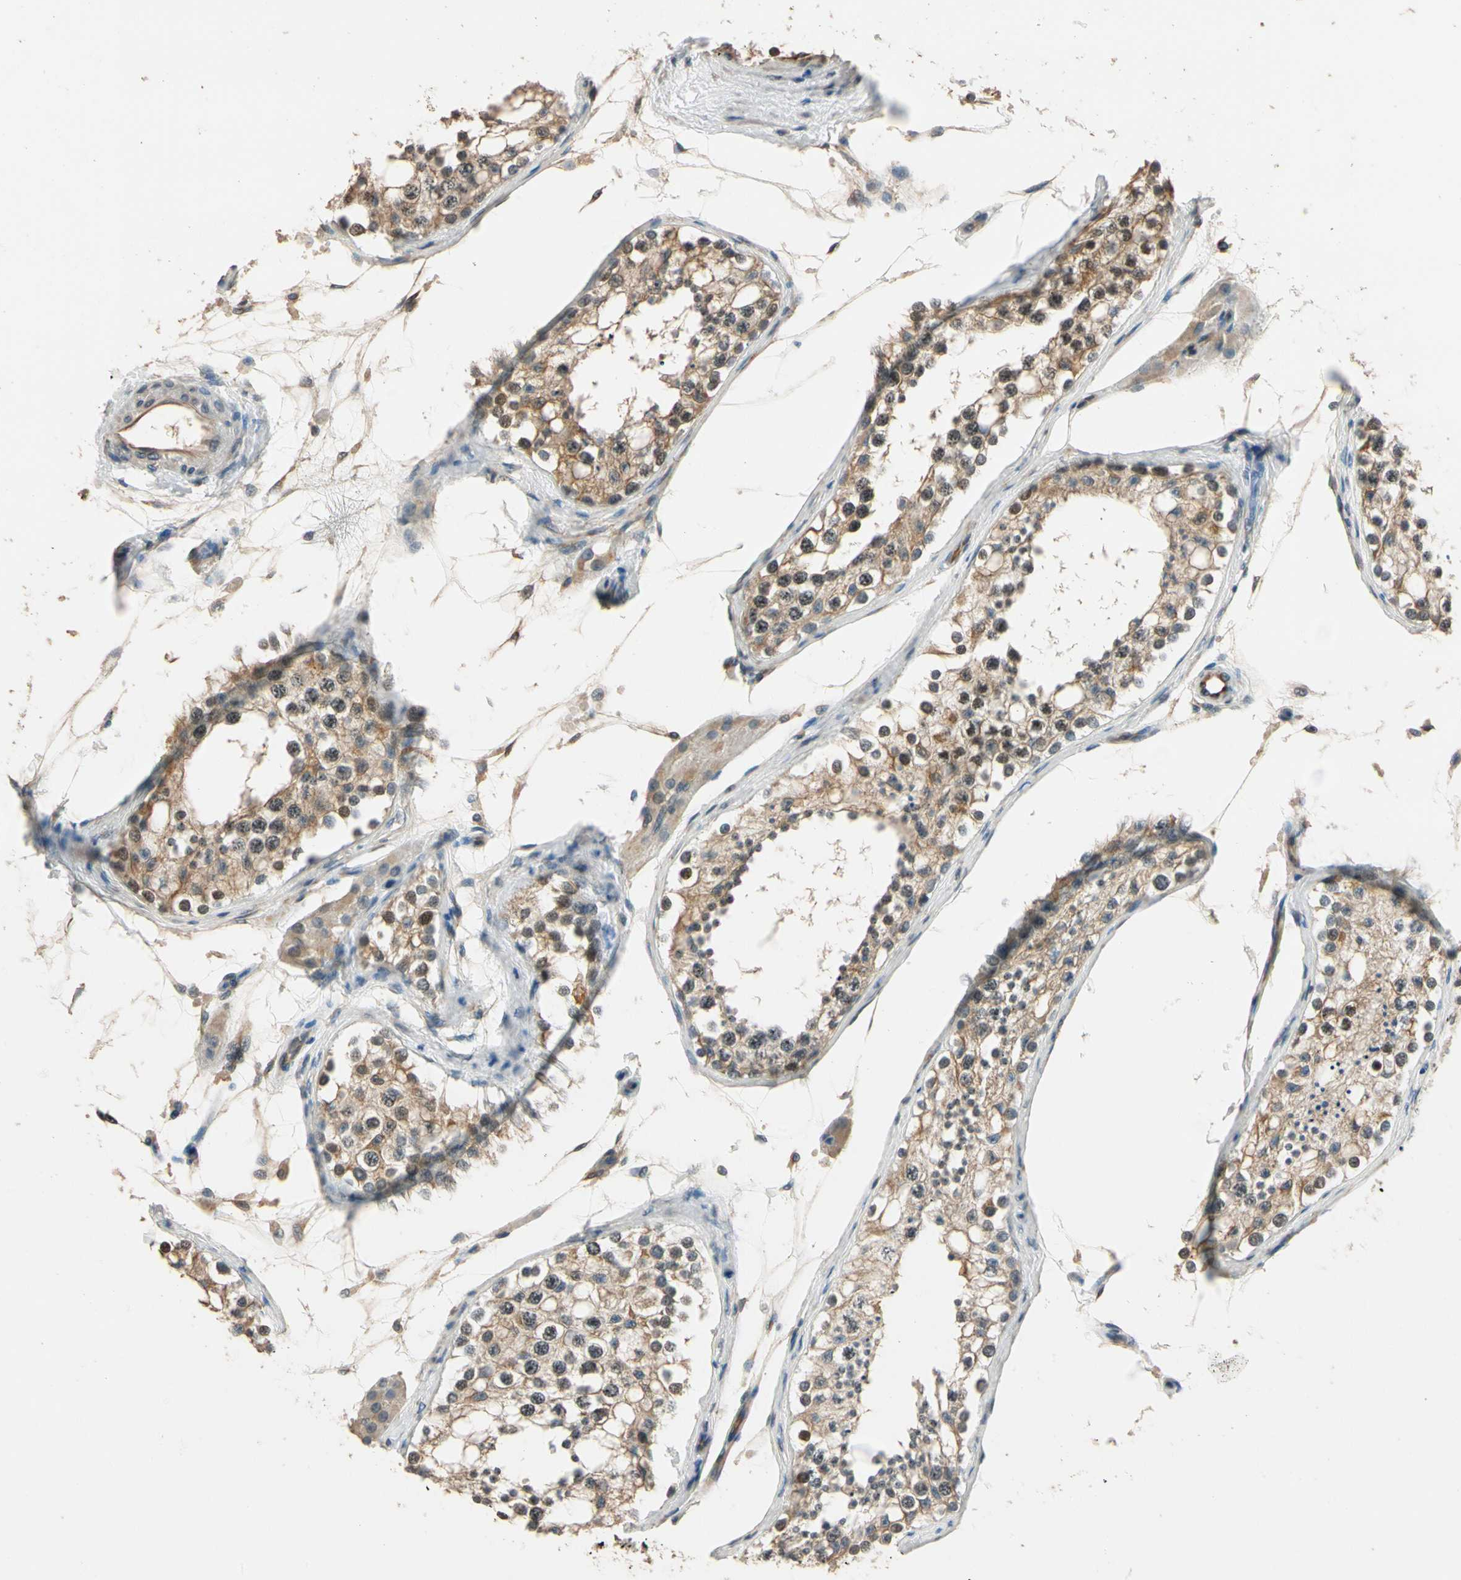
{"staining": {"intensity": "moderate", "quantity": ">75%", "location": "cytoplasmic/membranous,nuclear"}, "tissue": "testis", "cell_type": "Cells in seminiferous ducts", "image_type": "normal", "snomed": [{"axis": "morphology", "description": "Normal tissue, NOS"}, {"axis": "topography", "description": "Testis"}], "caption": "Immunohistochemistry image of benign testis: testis stained using immunohistochemistry (IHC) exhibits medium levels of moderate protein expression localized specifically in the cytoplasmic/membranous,nuclear of cells in seminiferous ducts, appearing as a cytoplasmic/membranous,nuclear brown color.", "gene": "TASOR", "patient": {"sex": "male", "age": 68}}